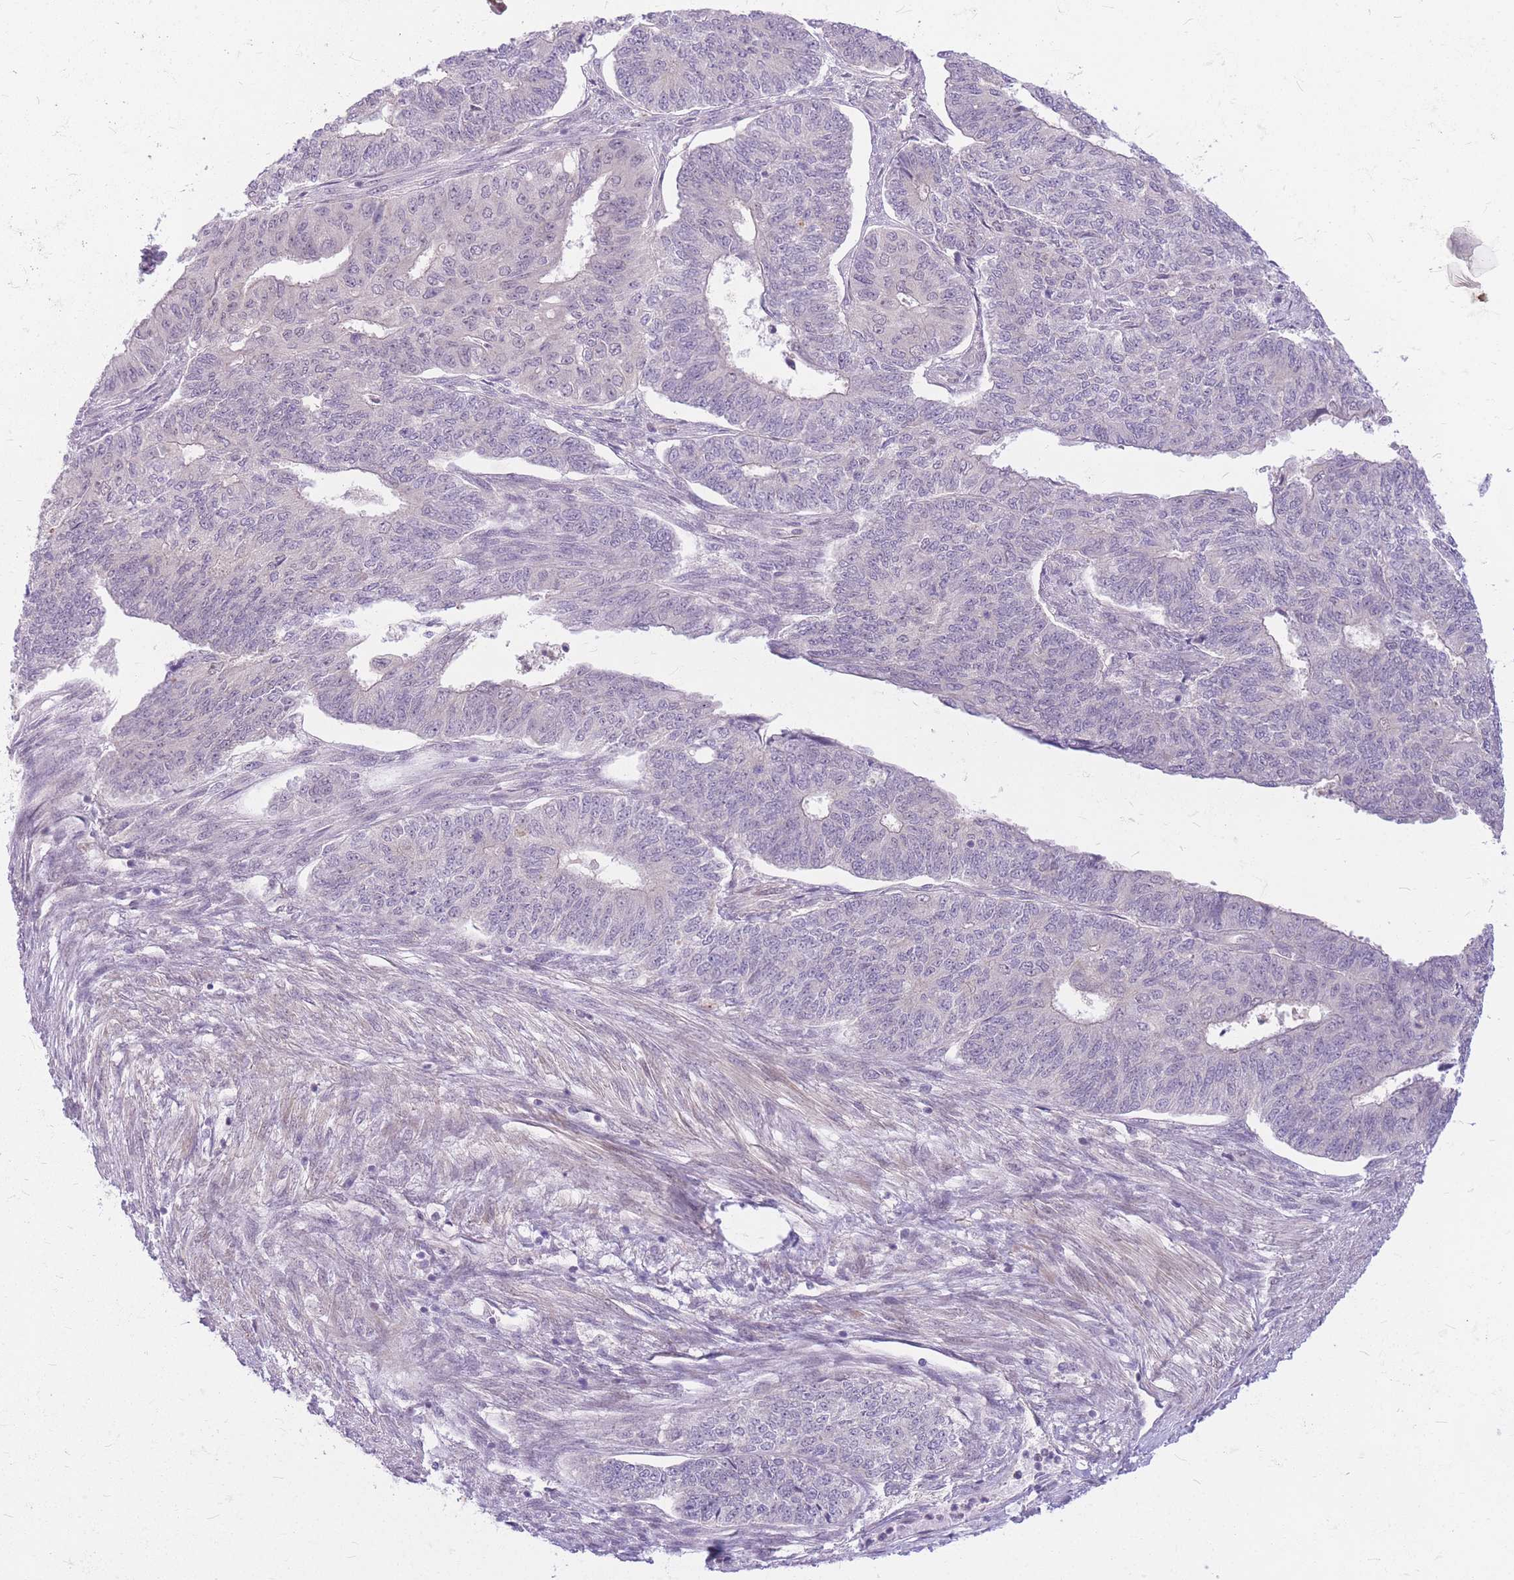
{"staining": {"intensity": "negative", "quantity": "none", "location": "none"}, "tissue": "endometrial cancer", "cell_type": "Tumor cells", "image_type": "cancer", "snomed": [{"axis": "morphology", "description": "Adenocarcinoma, NOS"}, {"axis": "topography", "description": "Endometrium"}], "caption": "Tumor cells are negative for protein expression in human endometrial adenocarcinoma.", "gene": "ERCC2", "patient": {"sex": "female", "age": 32}}